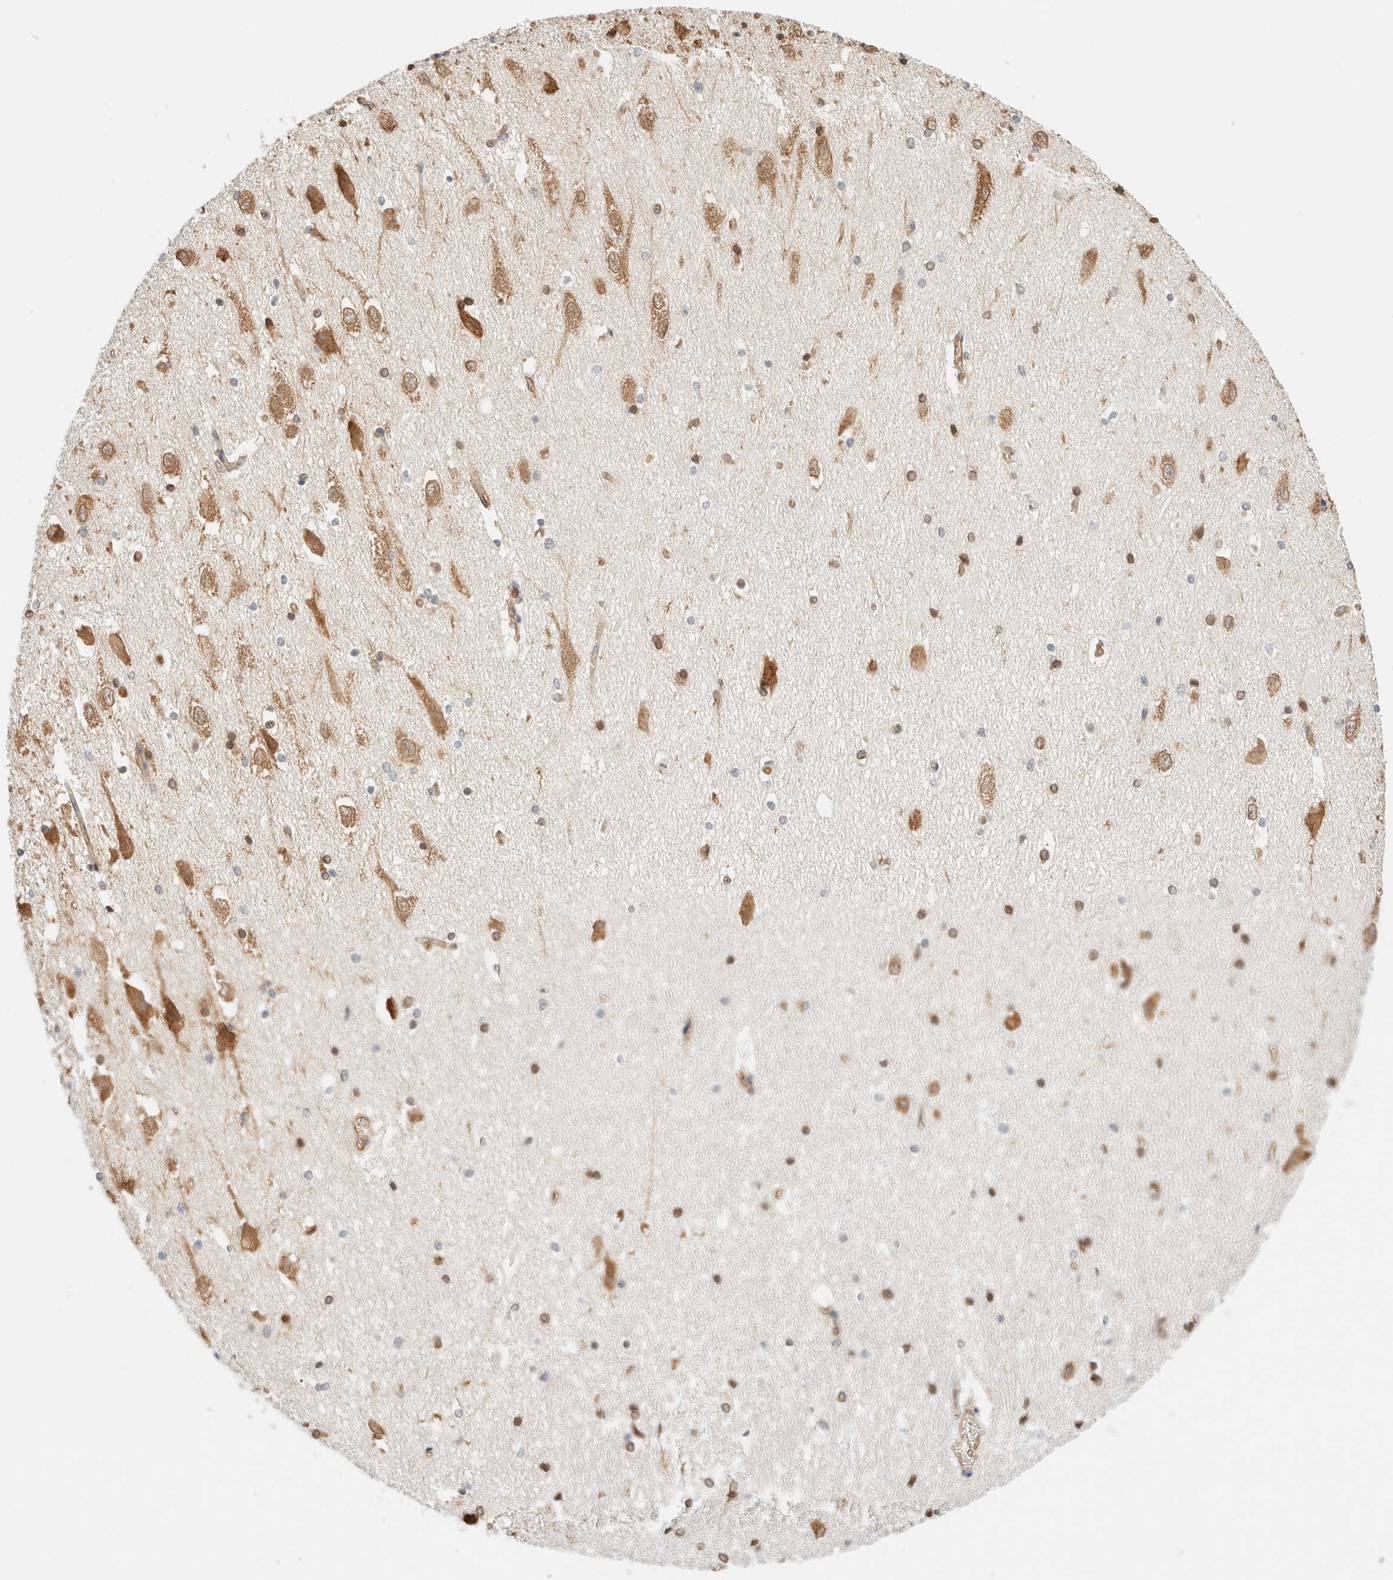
{"staining": {"intensity": "moderate", "quantity": "<25%", "location": "cytoplasmic/membranous"}, "tissue": "hippocampus", "cell_type": "Glial cells", "image_type": "normal", "snomed": [{"axis": "morphology", "description": "Normal tissue, NOS"}, {"axis": "topography", "description": "Hippocampus"}], "caption": "A high-resolution image shows immunohistochemistry (IHC) staining of unremarkable hippocampus, which reveals moderate cytoplasmic/membranous staining in about <25% of glial cells. The protein of interest is shown in brown color, while the nuclei are stained blue.", "gene": "SYVN1", "patient": {"sex": "female", "age": 19}}